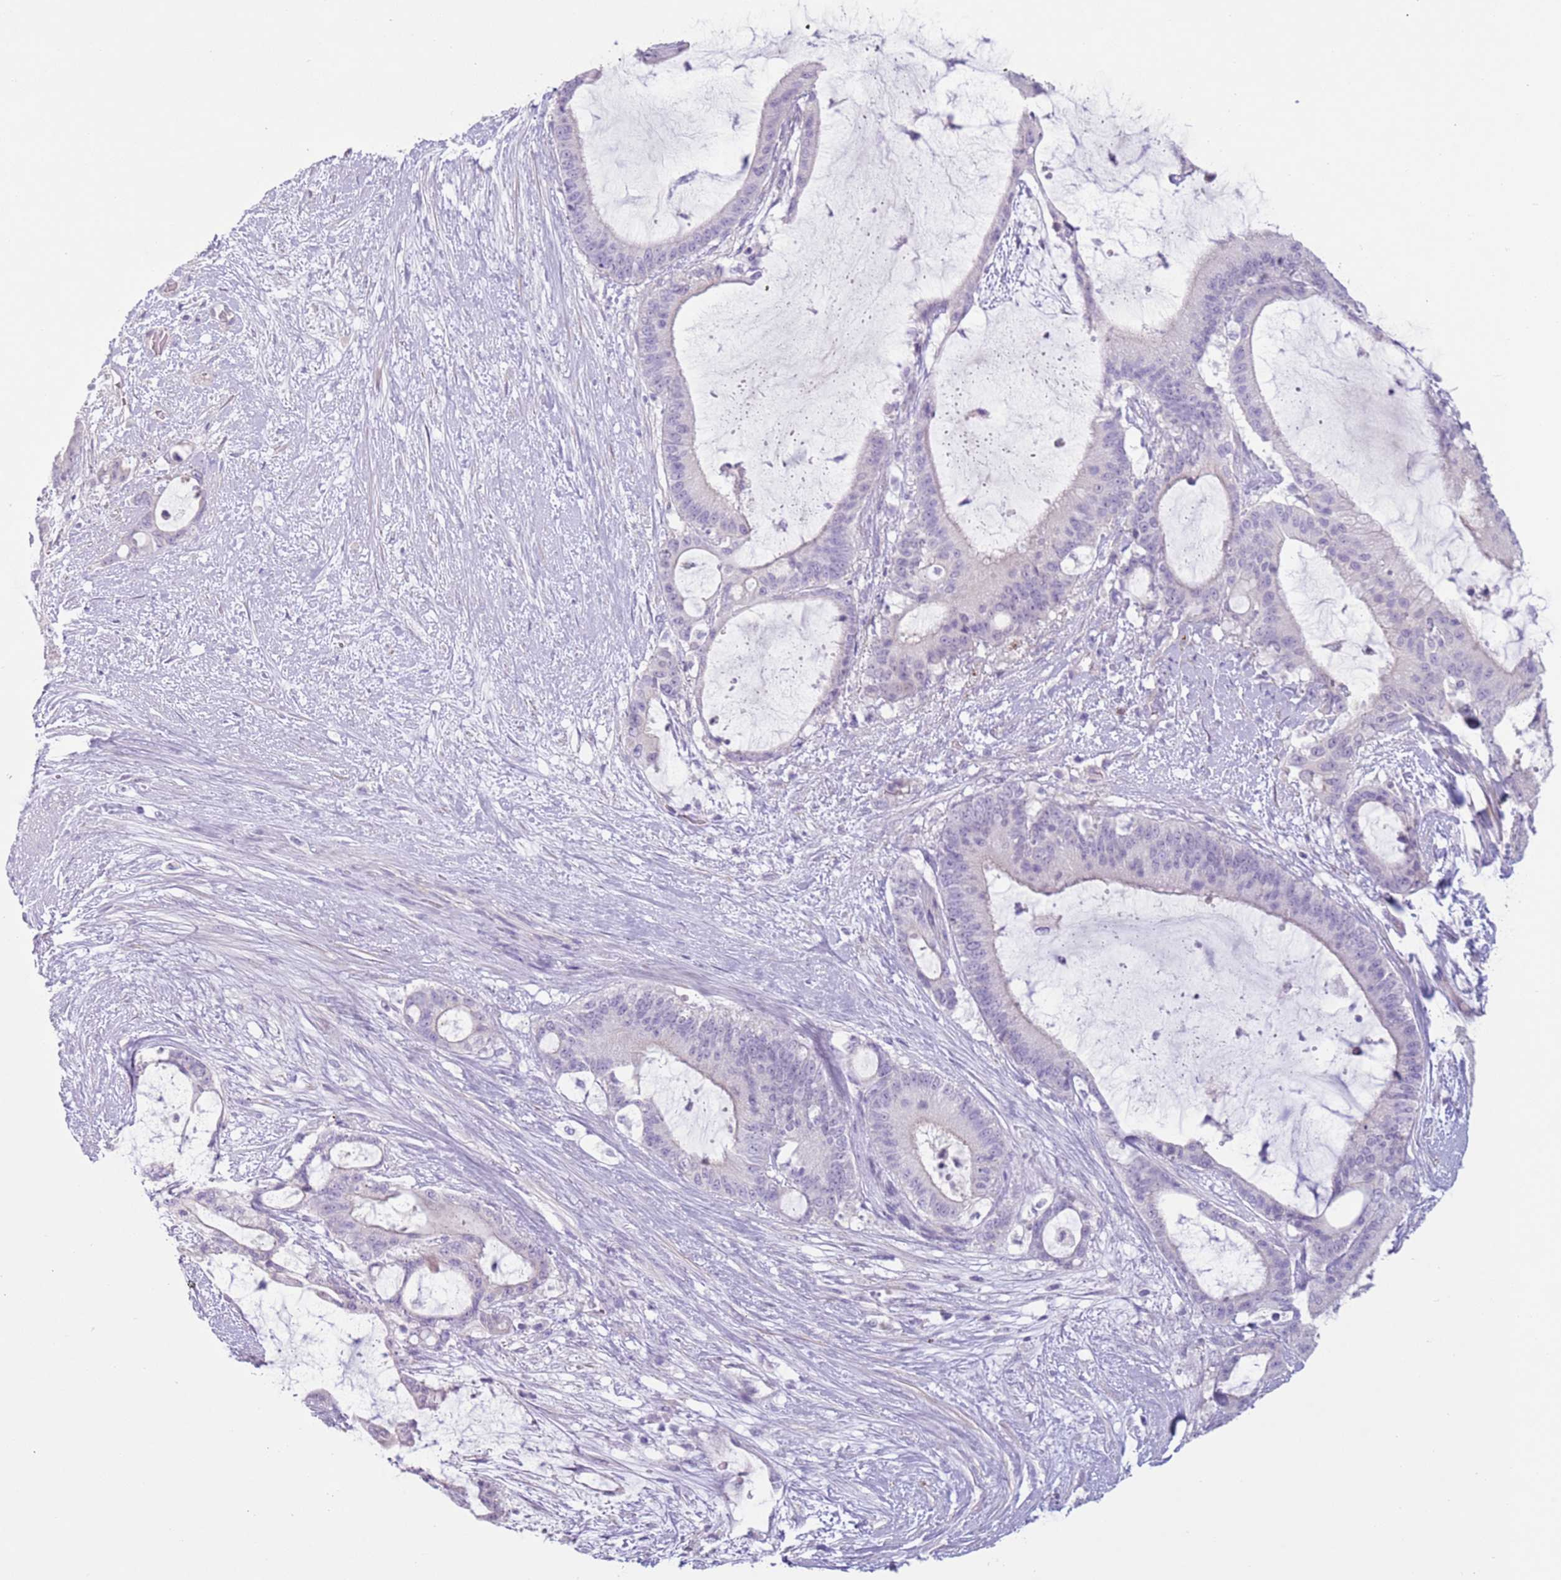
{"staining": {"intensity": "negative", "quantity": "none", "location": "none"}, "tissue": "liver cancer", "cell_type": "Tumor cells", "image_type": "cancer", "snomed": [{"axis": "morphology", "description": "Normal tissue, NOS"}, {"axis": "morphology", "description": "Cholangiocarcinoma"}, {"axis": "topography", "description": "Liver"}, {"axis": "topography", "description": "Peripheral nerve tissue"}], "caption": "Protein analysis of cholangiocarcinoma (liver) displays no significant positivity in tumor cells.", "gene": "ZNF239", "patient": {"sex": "female", "age": 73}}